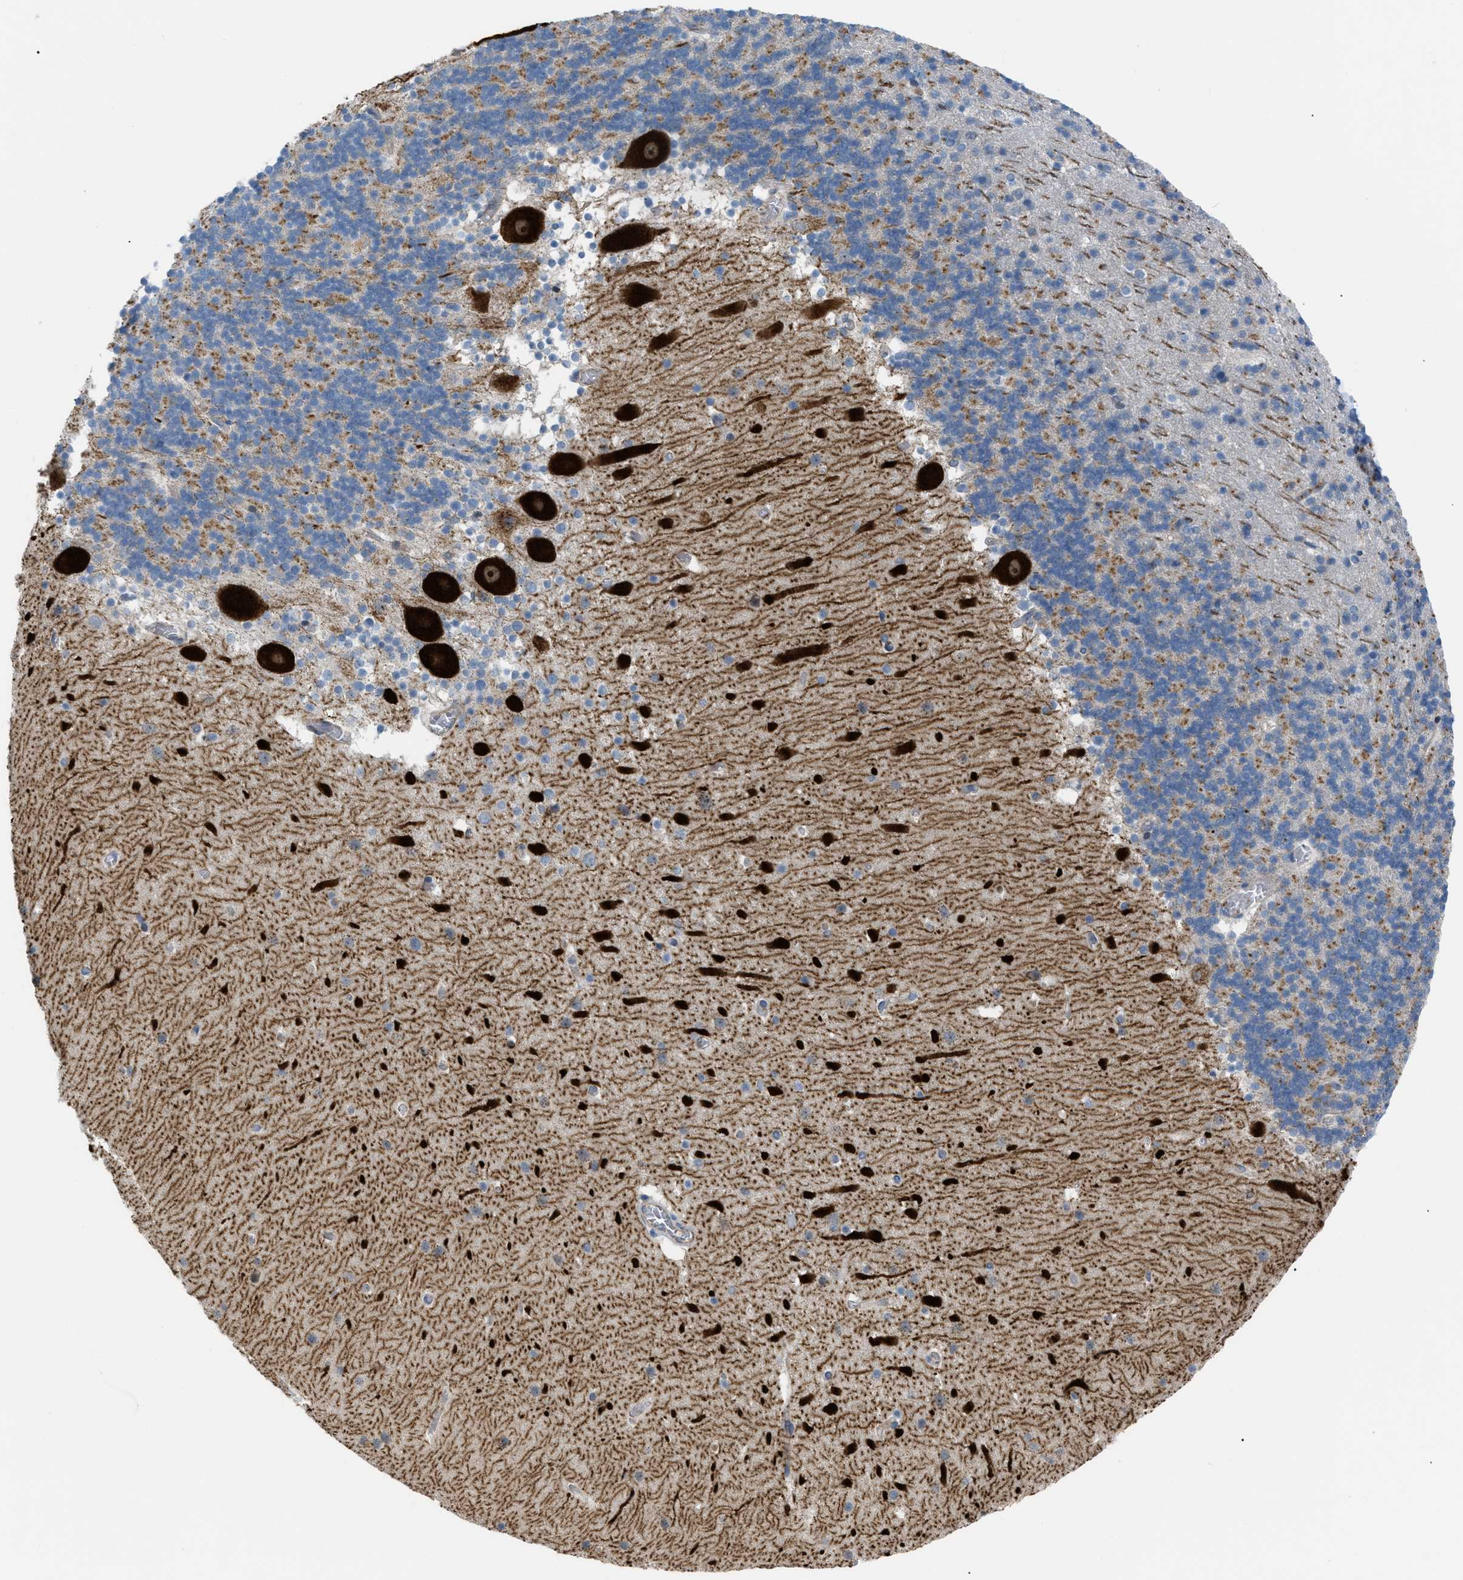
{"staining": {"intensity": "moderate", "quantity": "<25%", "location": "cytoplasmic/membranous"}, "tissue": "cerebellum", "cell_type": "Cells in granular layer", "image_type": "normal", "snomed": [{"axis": "morphology", "description": "Normal tissue, NOS"}, {"axis": "topography", "description": "Cerebellum"}], "caption": "Immunohistochemistry (DAB (3,3'-diaminobenzidine)) staining of unremarkable human cerebellum exhibits moderate cytoplasmic/membranous protein positivity in approximately <25% of cells in granular layer. The protein of interest is shown in brown color, while the nuclei are stained blue.", "gene": "ATP2A3", "patient": {"sex": "male", "age": 45}}